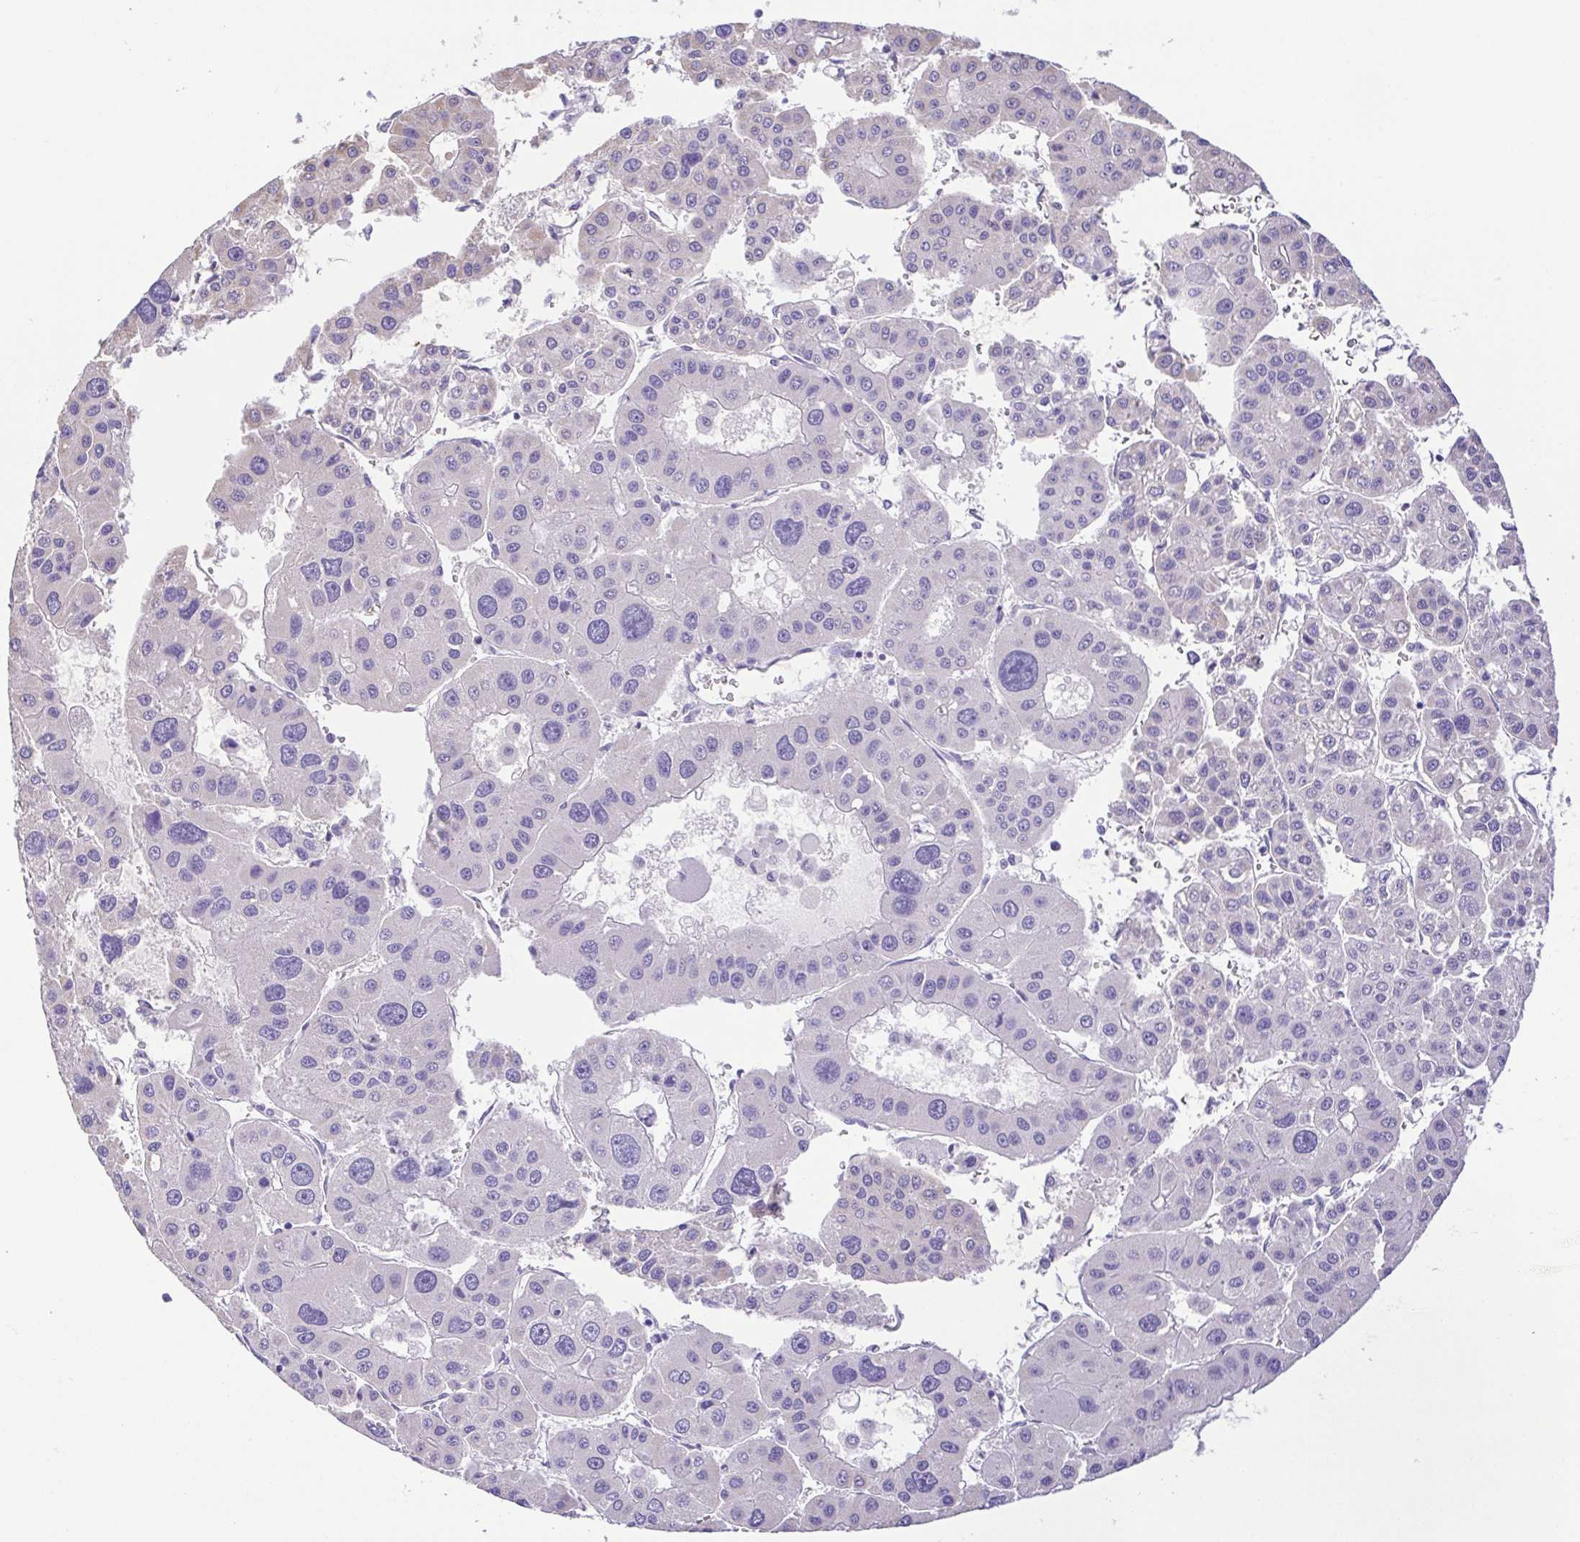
{"staining": {"intensity": "negative", "quantity": "none", "location": "none"}, "tissue": "liver cancer", "cell_type": "Tumor cells", "image_type": "cancer", "snomed": [{"axis": "morphology", "description": "Carcinoma, Hepatocellular, NOS"}, {"axis": "topography", "description": "Liver"}], "caption": "Liver cancer (hepatocellular carcinoma) was stained to show a protein in brown. There is no significant expression in tumor cells.", "gene": "EPB42", "patient": {"sex": "male", "age": 73}}